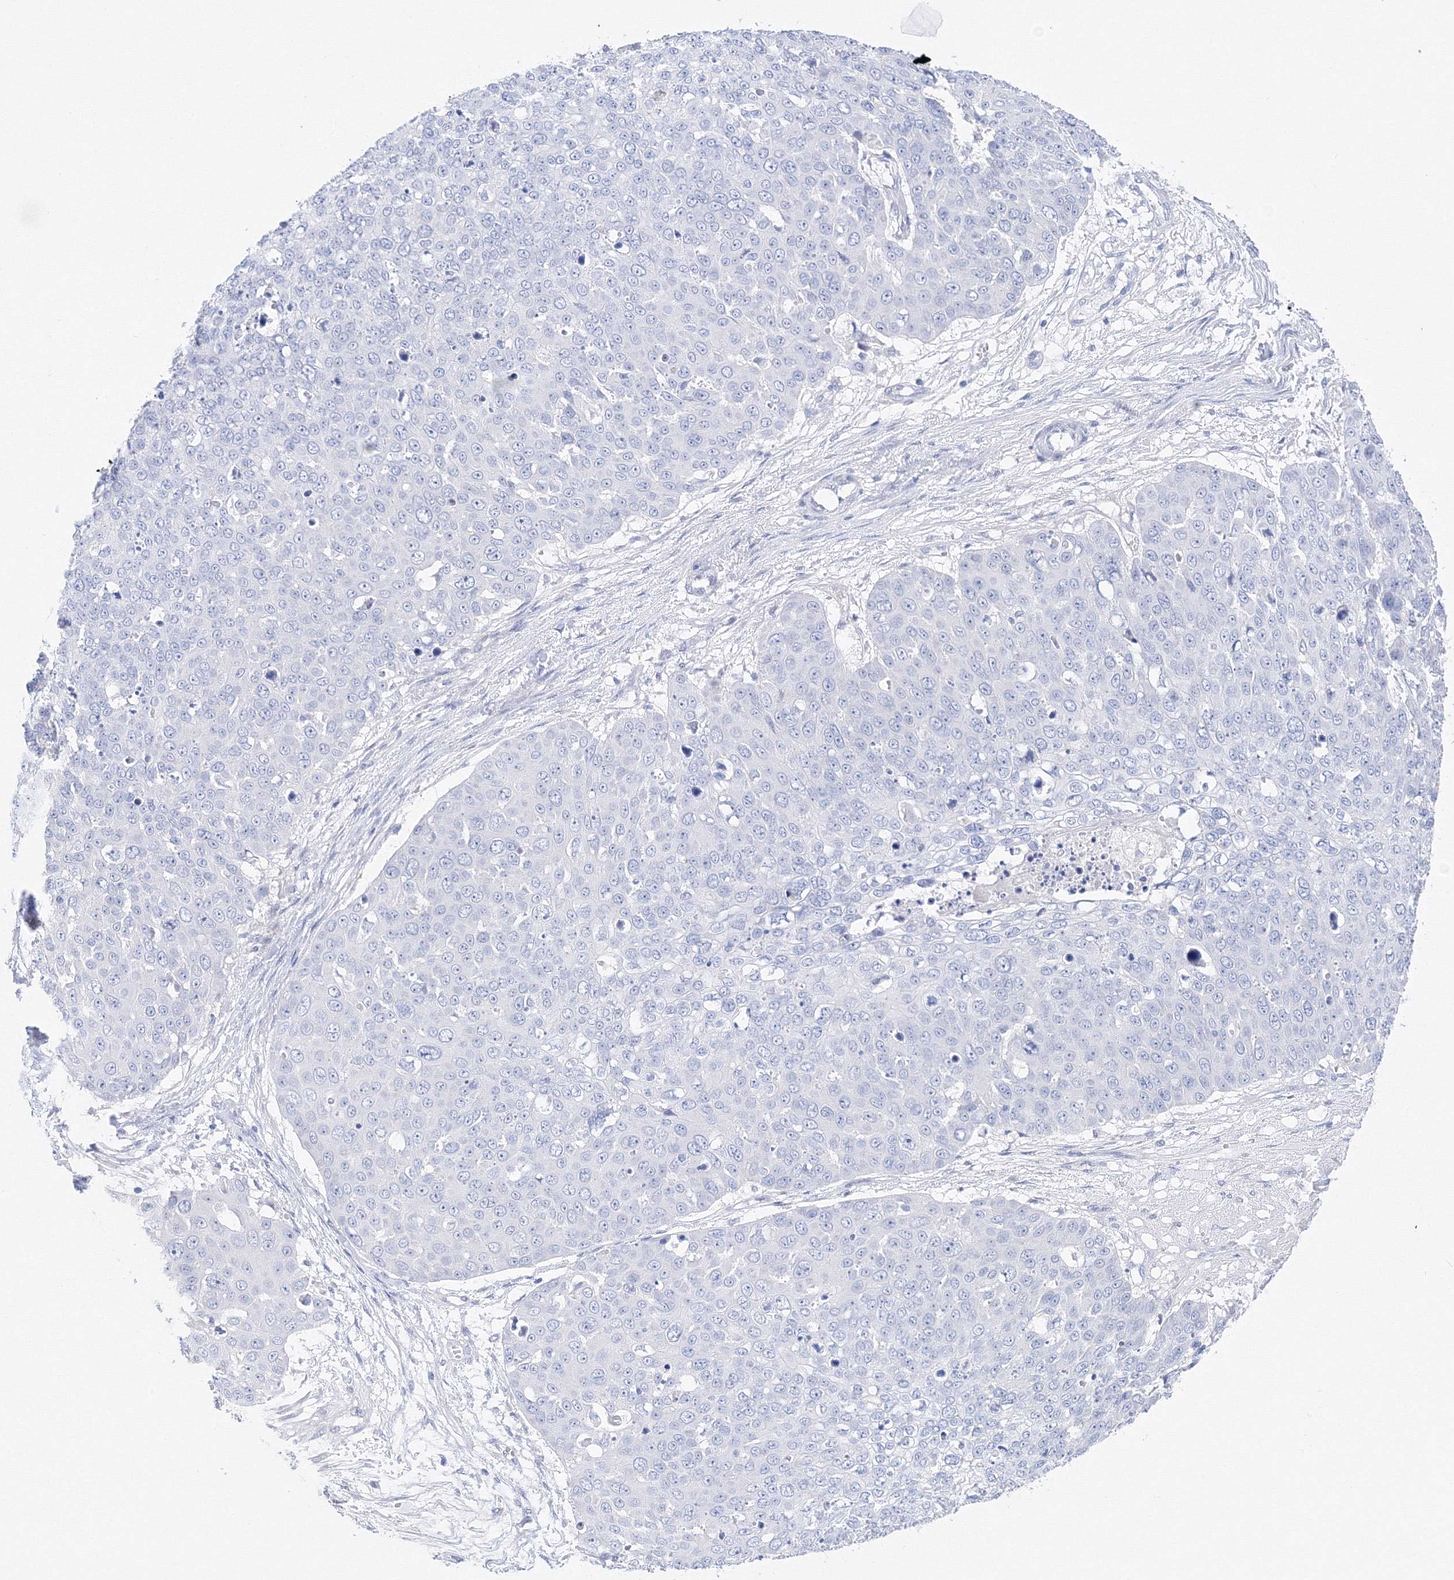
{"staining": {"intensity": "negative", "quantity": "none", "location": "none"}, "tissue": "skin cancer", "cell_type": "Tumor cells", "image_type": "cancer", "snomed": [{"axis": "morphology", "description": "Squamous cell carcinoma, NOS"}, {"axis": "topography", "description": "Skin"}], "caption": "A high-resolution image shows IHC staining of skin cancer (squamous cell carcinoma), which shows no significant staining in tumor cells.", "gene": "TAMM41", "patient": {"sex": "male", "age": 71}}